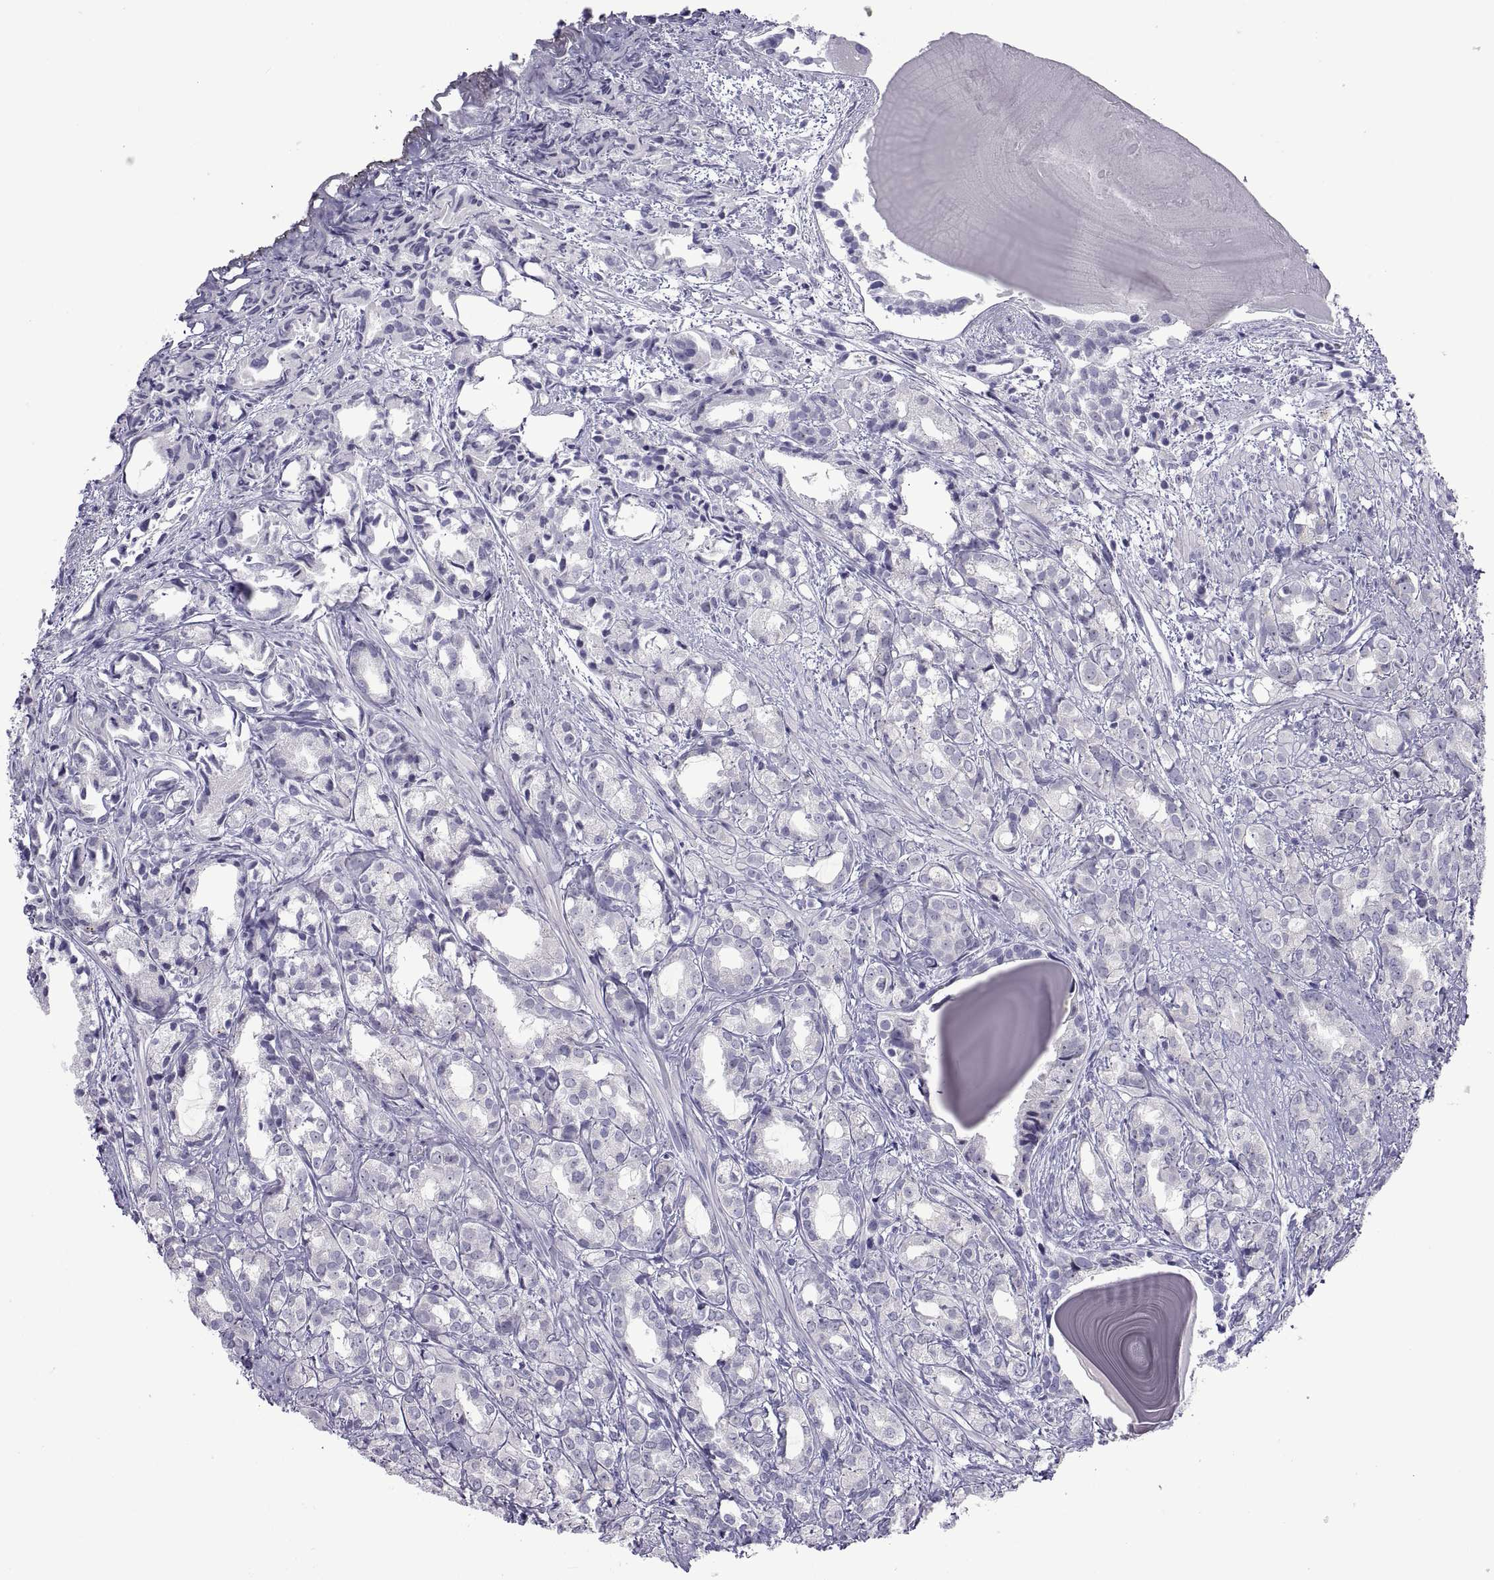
{"staining": {"intensity": "negative", "quantity": "none", "location": "none"}, "tissue": "prostate cancer", "cell_type": "Tumor cells", "image_type": "cancer", "snomed": [{"axis": "morphology", "description": "Adenocarcinoma, High grade"}, {"axis": "topography", "description": "Prostate"}], "caption": "The image reveals no staining of tumor cells in prostate cancer.", "gene": "VSX2", "patient": {"sex": "male", "age": 79}}